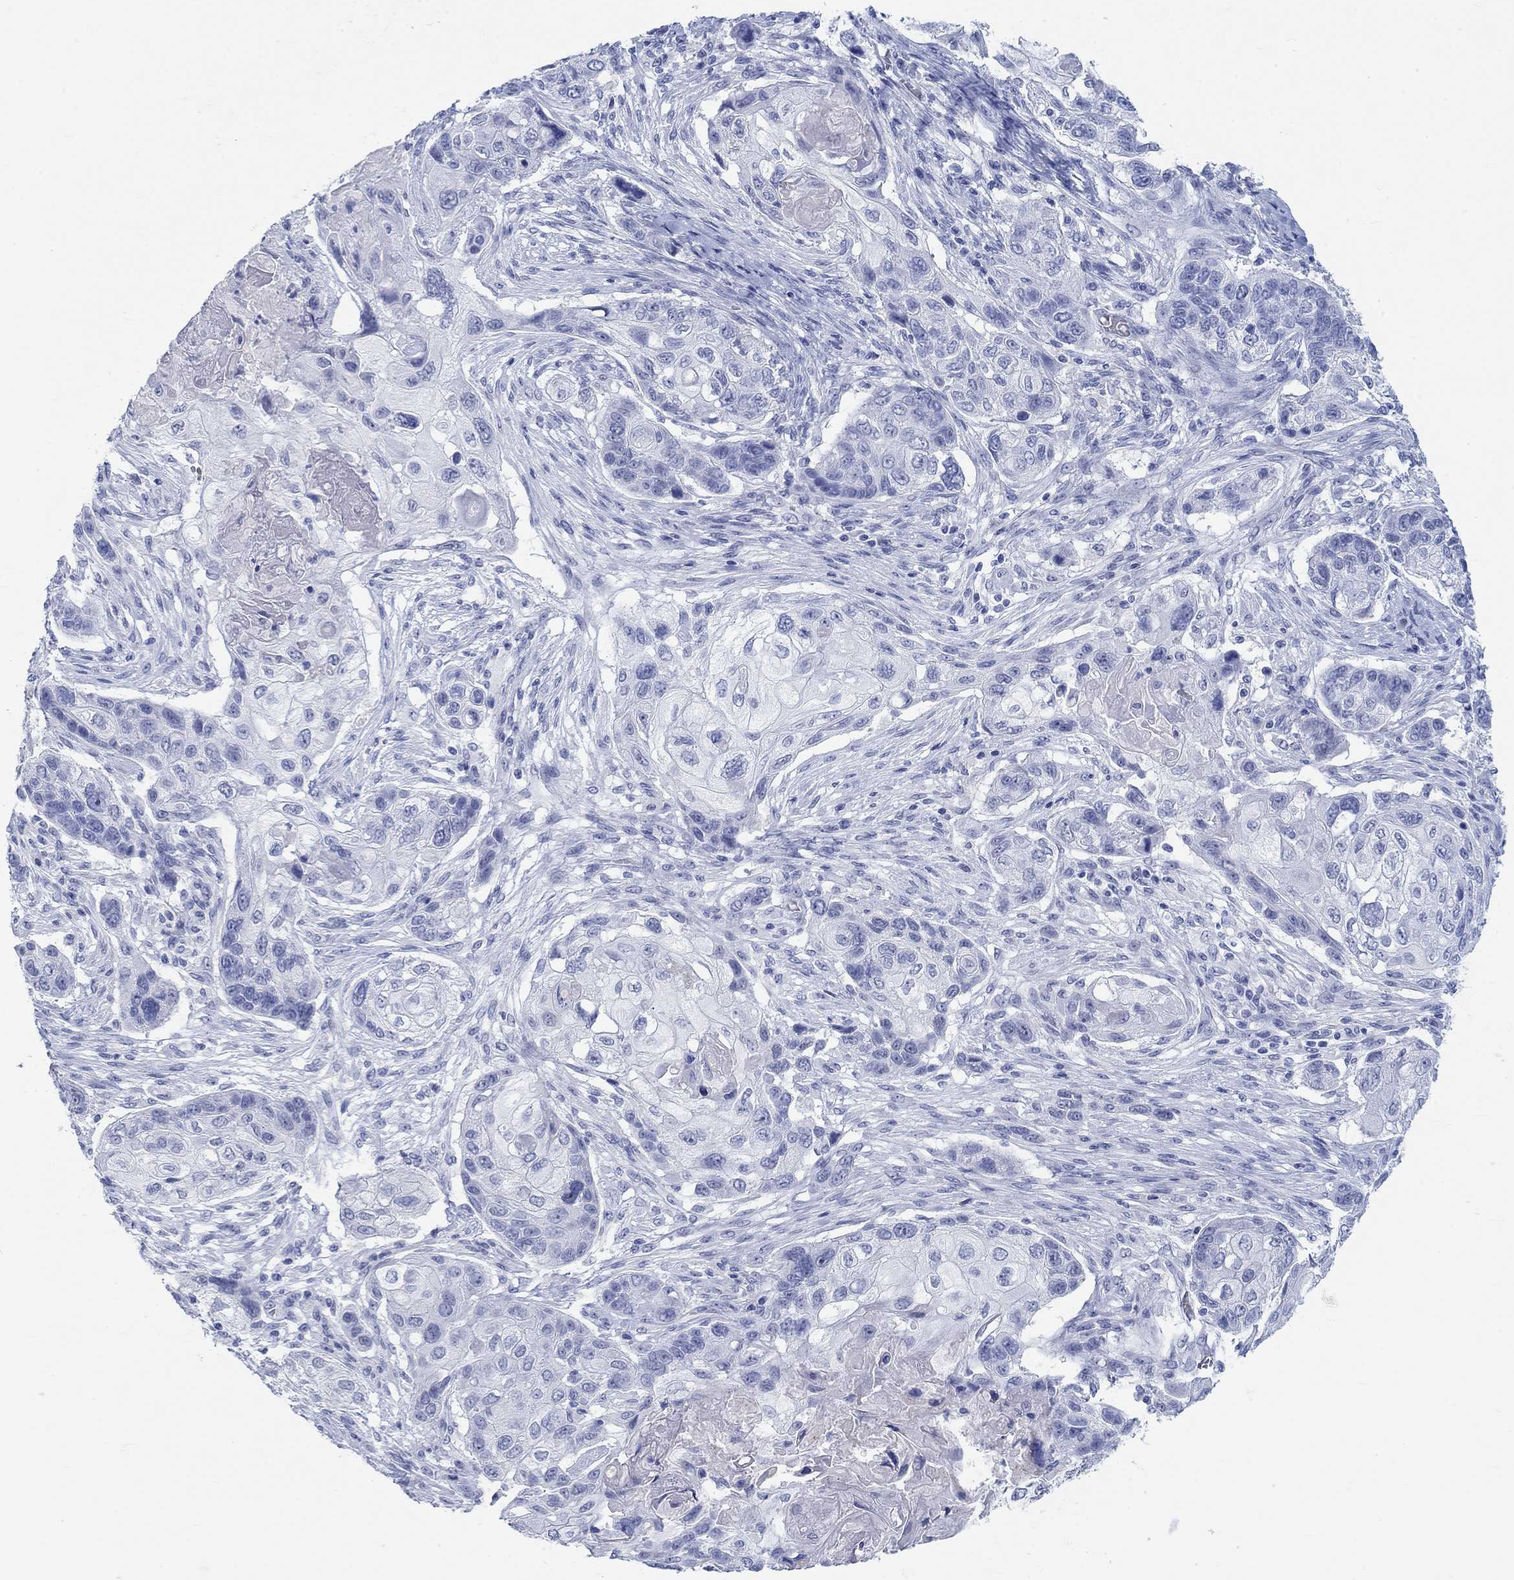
{"staining": {"intensity": "negative", "quantity": "none", "location": "none"}, "tissue": "lung cancer", "cell_type": "Tumor cells", "image_type": "cancer", "snomed": [{"axis": "morphology", "description": "Normal tissue, NOS"}, {"axis": "morphology", "description": "Squamous cell carcinoma, NOS"}, {"axis": "topography", "description": "Bronchus"}, {"axis": "topography", "description": "Lung"}], "caption": "Protein analysis of lung cancer shows no significant expression in tumor cells. (DAB immunohistochemistry (IHC) with hematoxylin counter stain).", "gene": "GRIA3", "patient": {"sex": "male", "age": 69}}